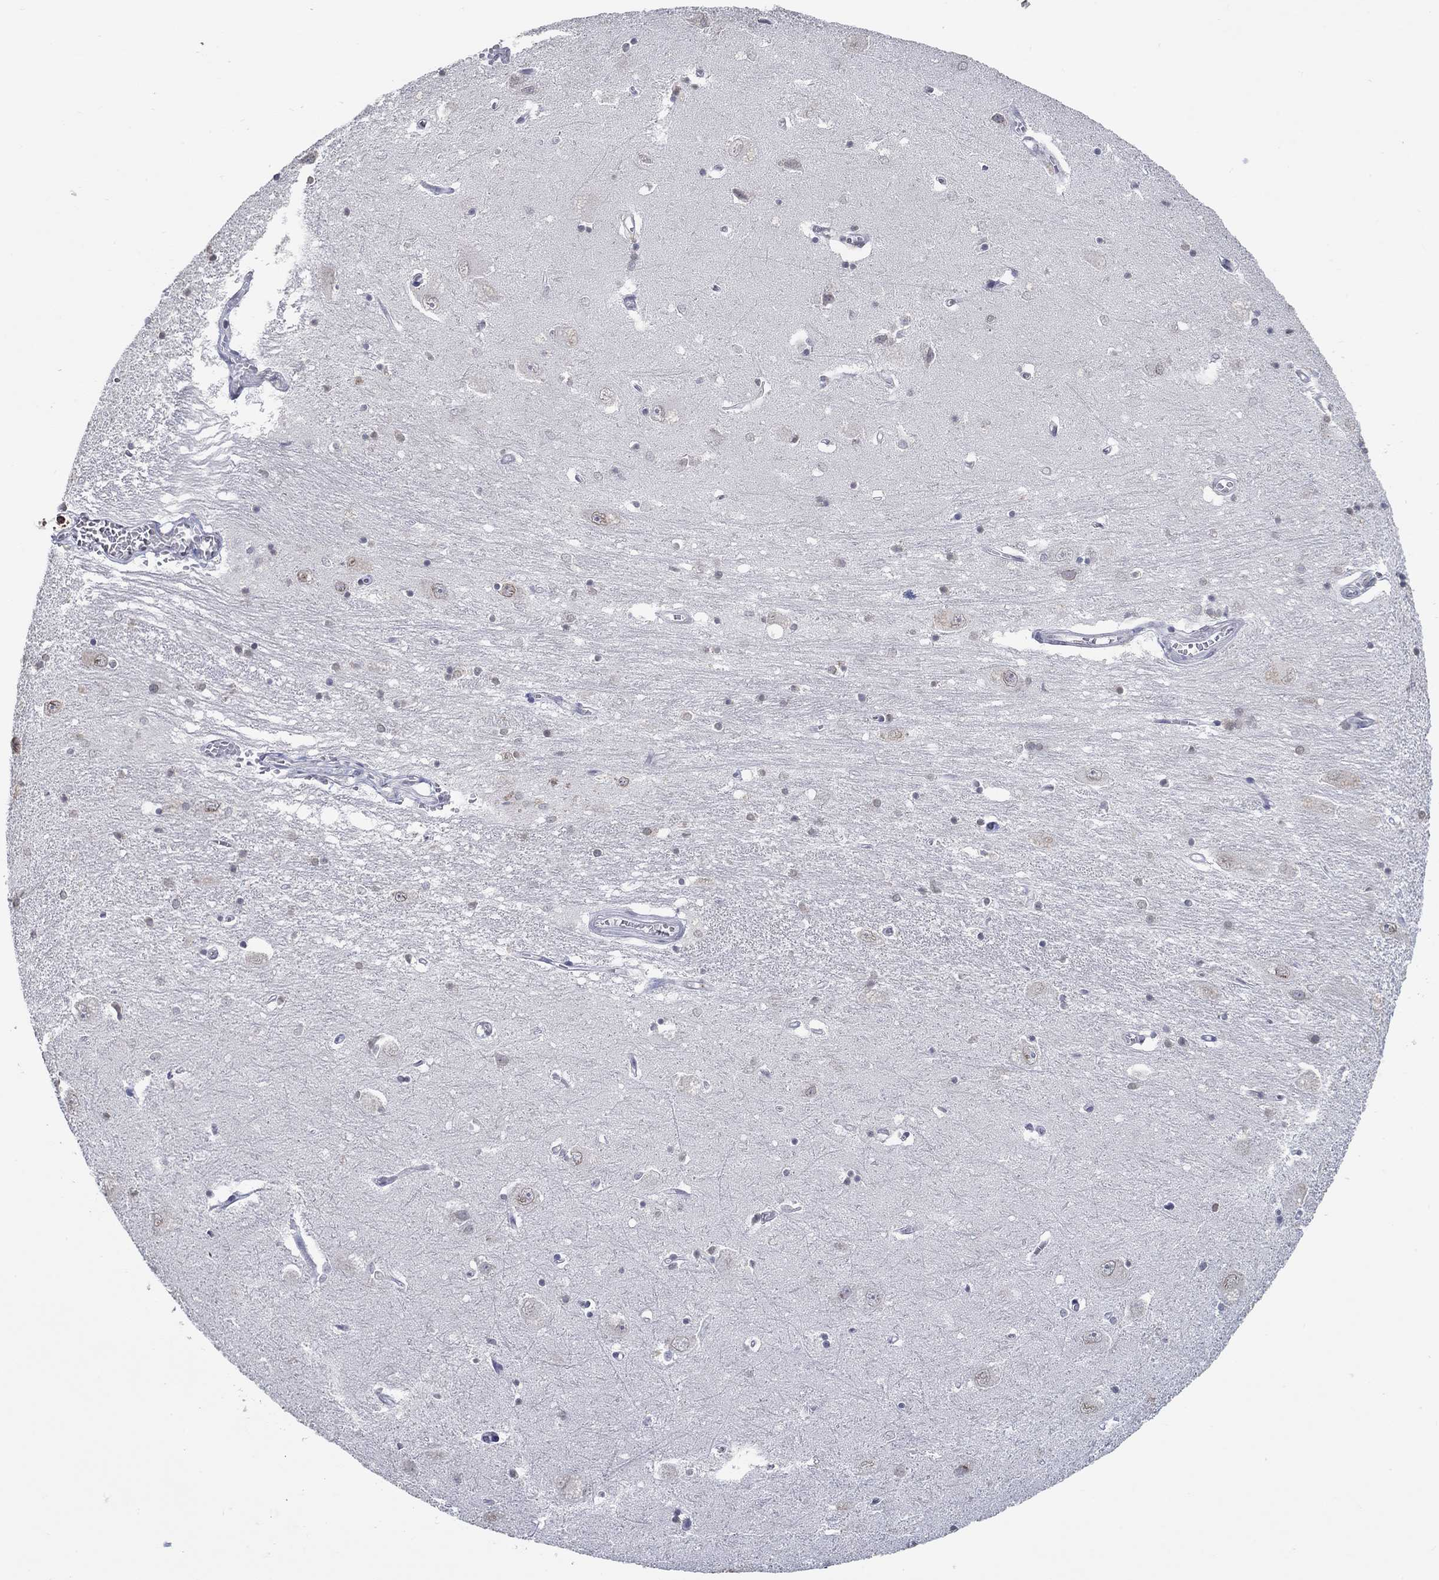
{"staining": {"intensity": "negative", "quantity": "none", "location": "none"}, "tissue": "caudate", "cell_type": "Glial cells", "image_type": "normal", "snomed": [{"axis": "morphology", "description": "Normal tissue, NOS"}, {"axis": "topography", "description": "Lateral ventricle wall"}], "caption": "Immunohistochemical staining of normal caudate shows no significant positivity in glial cells. The staining was performed using DAB (3,3'-diaminobenzidine) to visualize the protein expression in brown, while the nuclei were stained in blue with hematoxylin (Magnification: 20x).", "gene": "NUP155", "patient": {"sex": "male", "age": 54}}